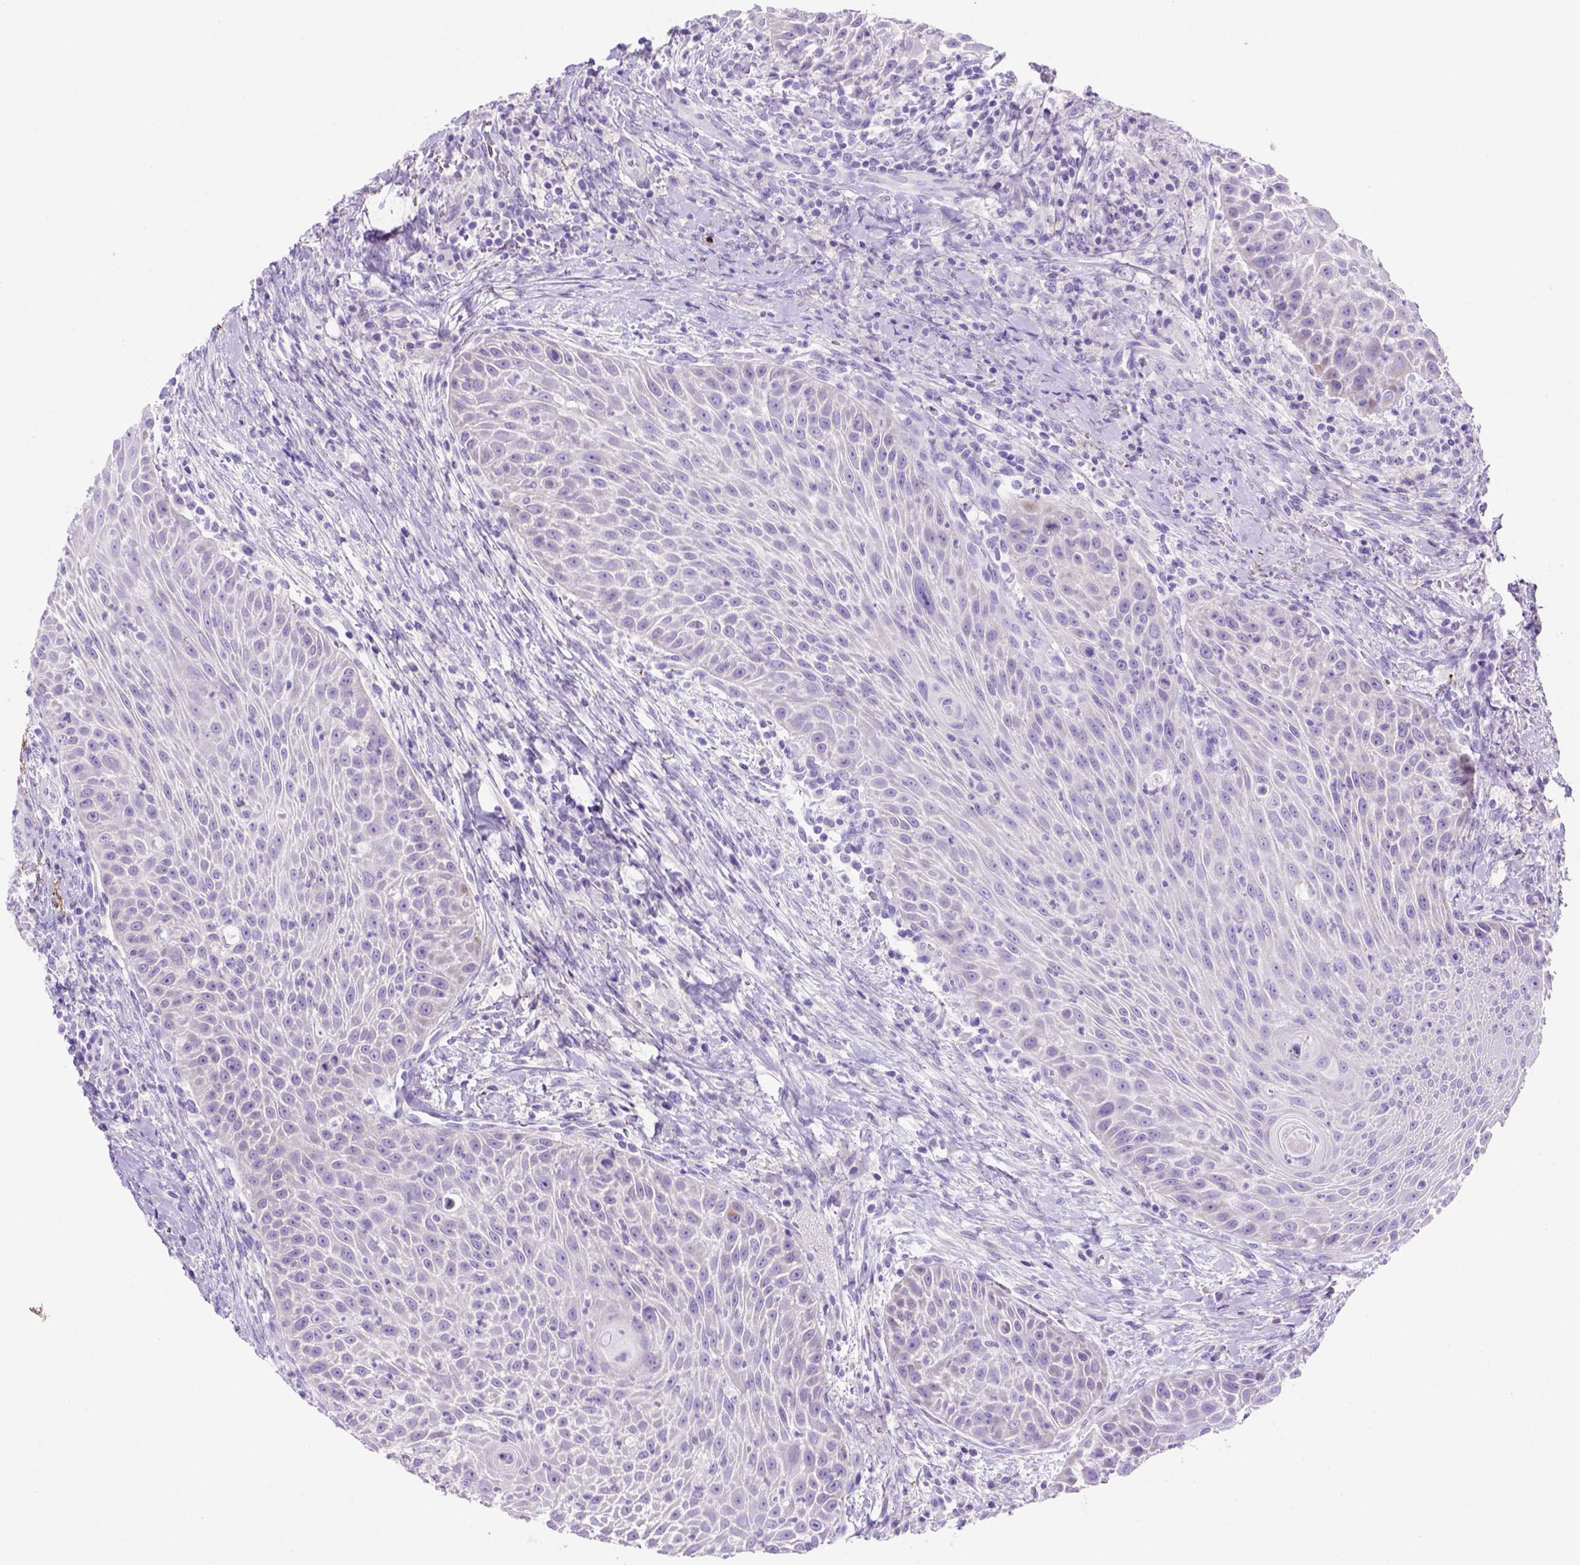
{"staining": {"intensity": "negative", "quantity": "none", "location": "none"}, "tissue": "head and neck cancer", "cell_type": "Tumor cells", "image_type": "cancer", "snomed": [{"axis": "morphology", "description": "Squamous cell carcinoma, NOS"}, {"axis": "topography", "description": "Head-Neck"}], "caption": "Immunohistochemistry (IHC) of human head and neck cancer (squamous cell carcinoma) demonstrates no expression in tumor cells.", "gene": "SIRPD", "patient": {"sex": "male", "age": 69}}